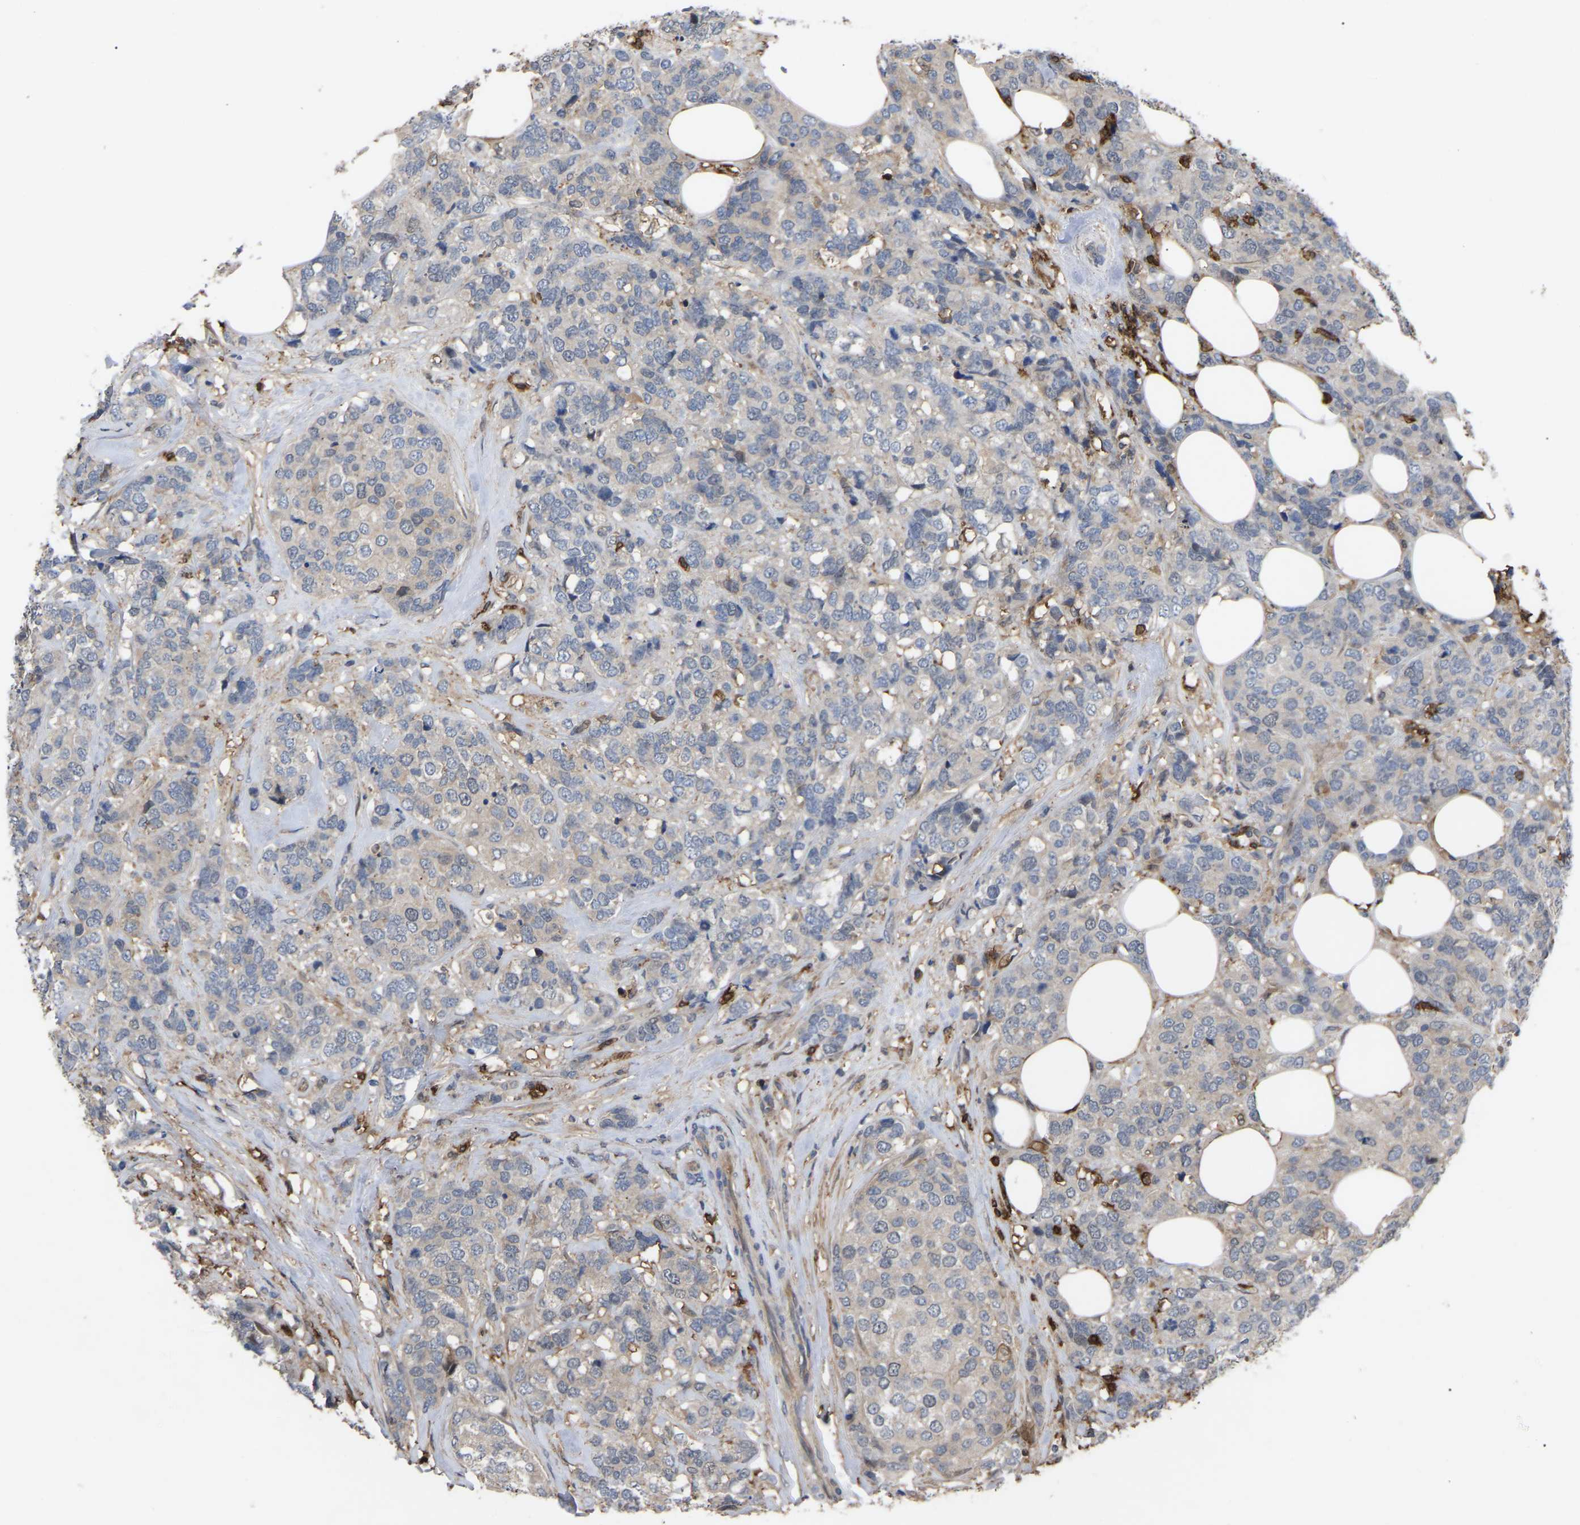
{"staining": {"intensity": "negative", "quantity": "none", "location": "none"}, "tissue": "breast cancer", "cell_type": "Tumor cells", "image_type": "cancer", "snomed": [{"axis": "morphology", "description": "Lobular carcinoma"}, {"axis": "topography", "description": "Breast"}], "caption": "Human breast lobular carcinoma stained for a protein using immunohistochemistry displays no positivity in tumor cells.", "gene": "CIT", "patient": {"sex": "female", "age": 59}}